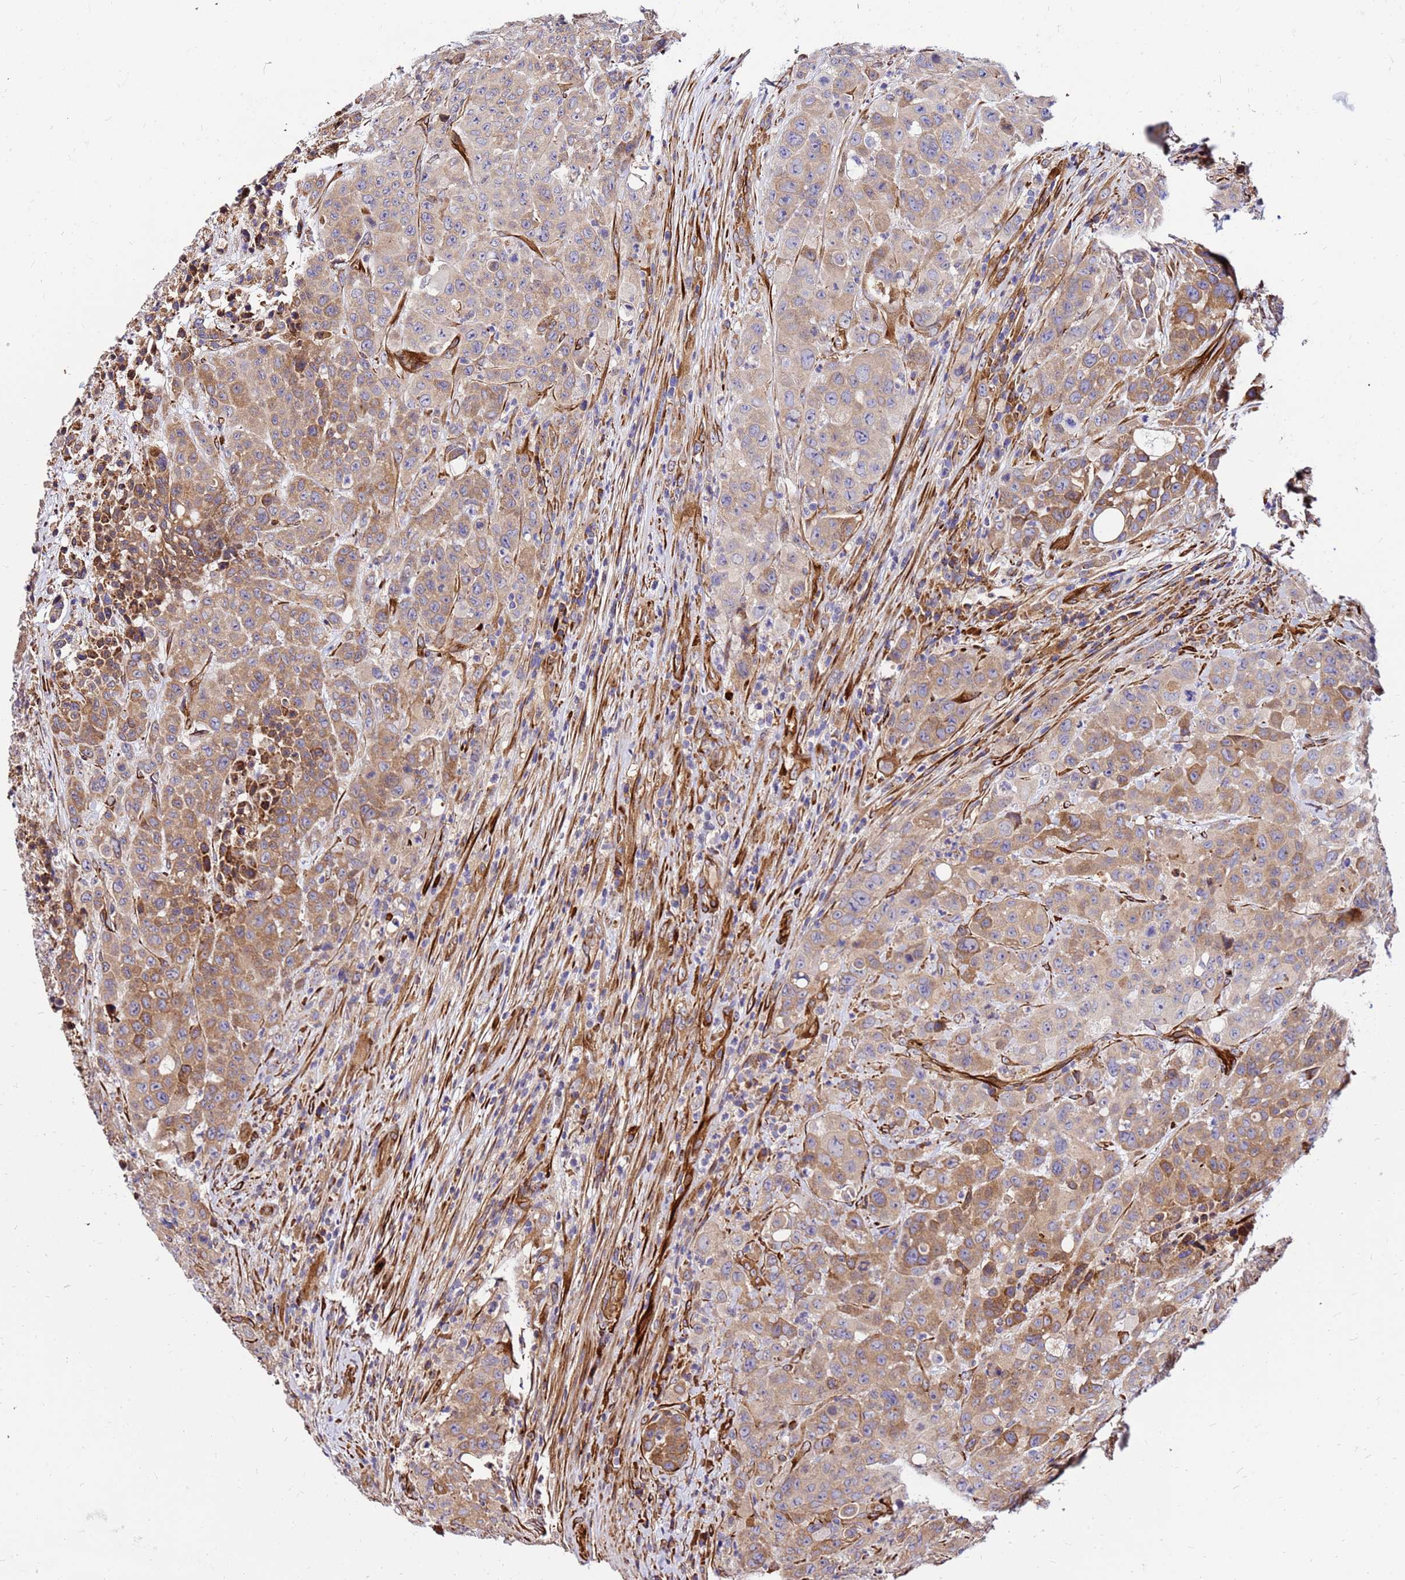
{"staining": {"intensity": "moderate", "quantity": ">75%", "location": "cytoplasmic/membranous"}, "tissue": "colorectal cancer", "cell_type": "Tumor cells", "image_type": "cancer", "snomed": [{"axis": "morphology", "description": "Adenocarcinoma, NOS"}, {"axis": "topography", "description": "Colon"}], "caption": "Colorectal cancer (adenocarcinoma) stained for a protein displays moderate cytoplasmic/membranous positivity in tumor cells.", "gene": "WWC2", "patient": {"sex": "male", "age": 62}}